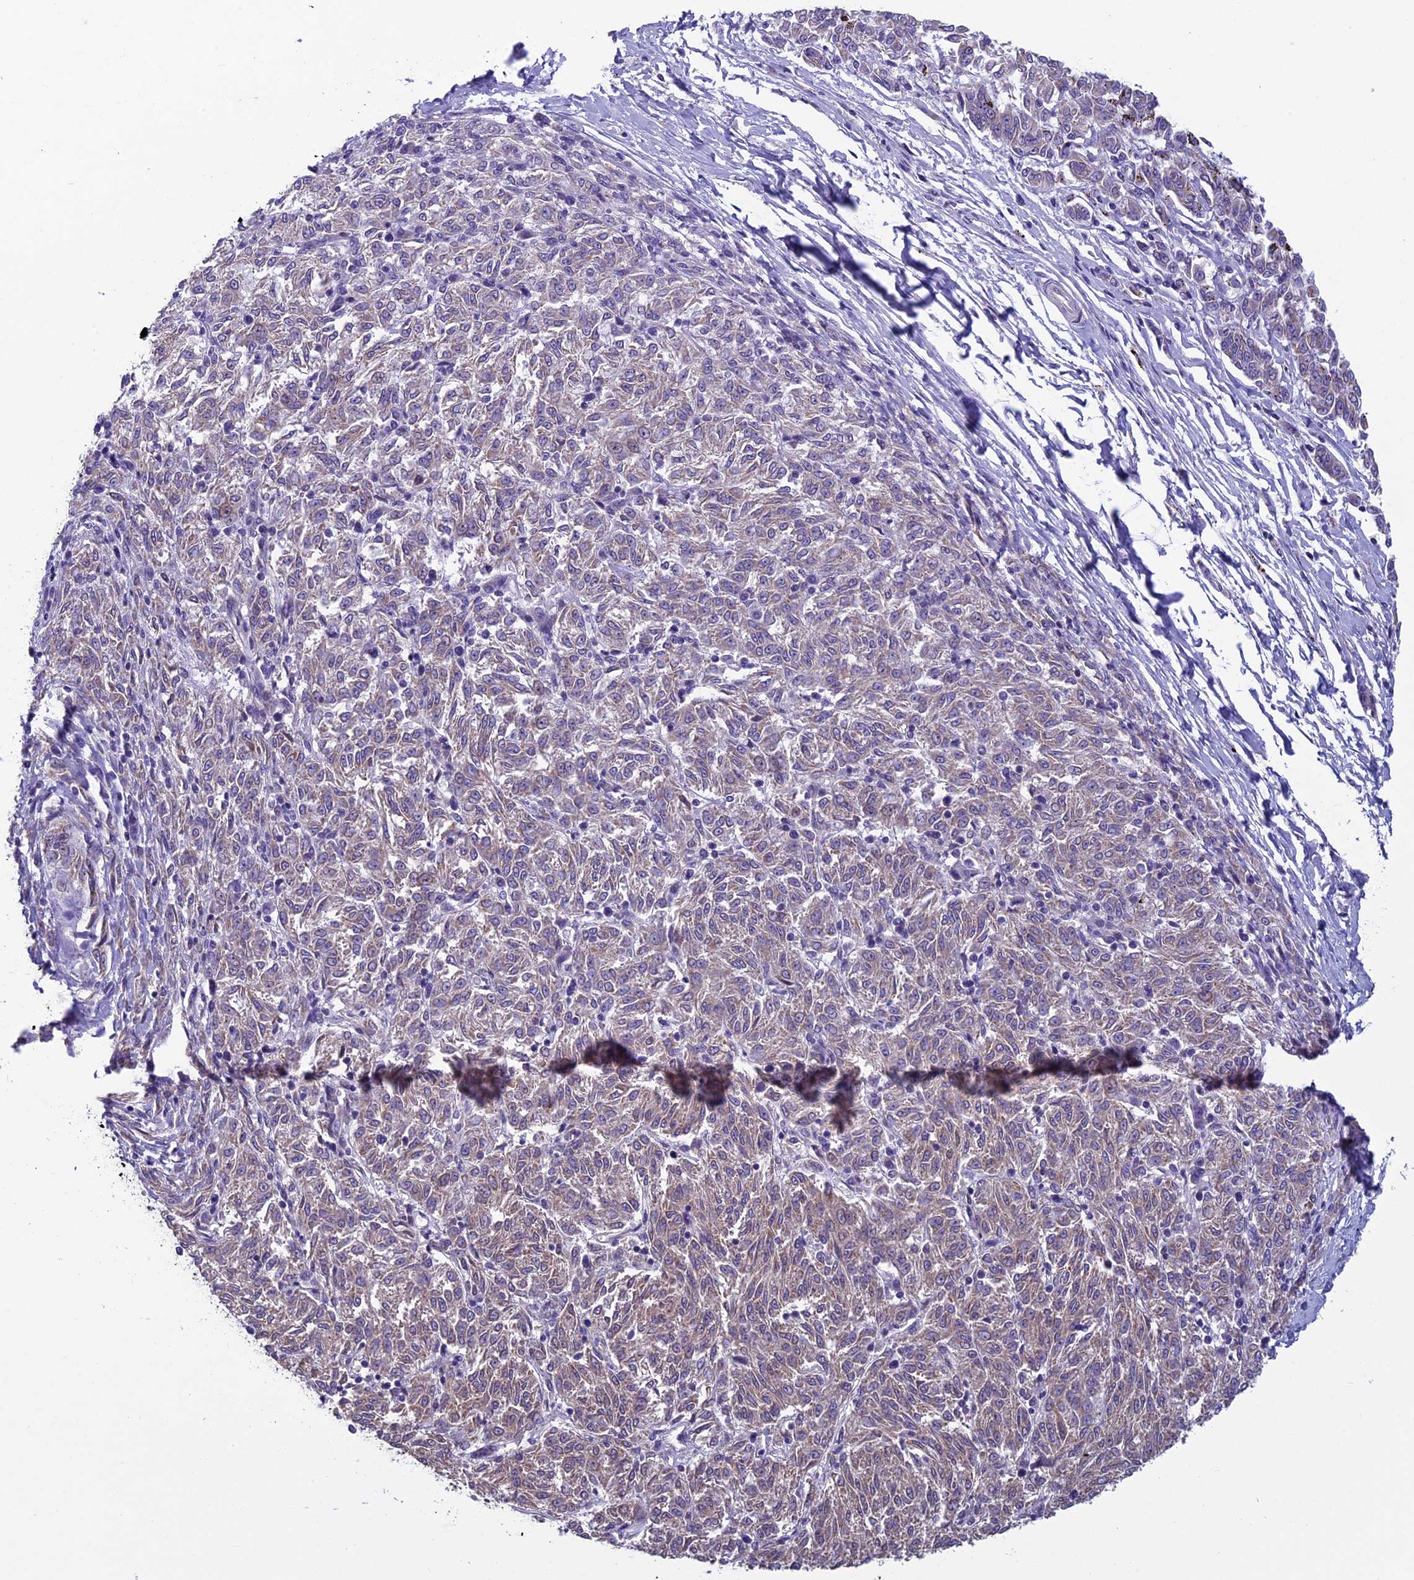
{"staining": {"intensity": "weak", "quantity": "25%-75%", "location": "cytoplasmic/membranous"}, "tissue": "melanoma", "cell_type": "Tumor cells", "image_type": "cancer", "snomed": [{"axis": "morphology", "description": "Malignant melanoma, NOS"}, {"axis": "topography", "description": "Skin"}], "caption": "Tumor cells display weak cytoplasmic/membranous expression in about 25%-75% of cells in malignant melanoma.", "gene": "ZNF317", "patient": {"sex": "female", "age": 72}}